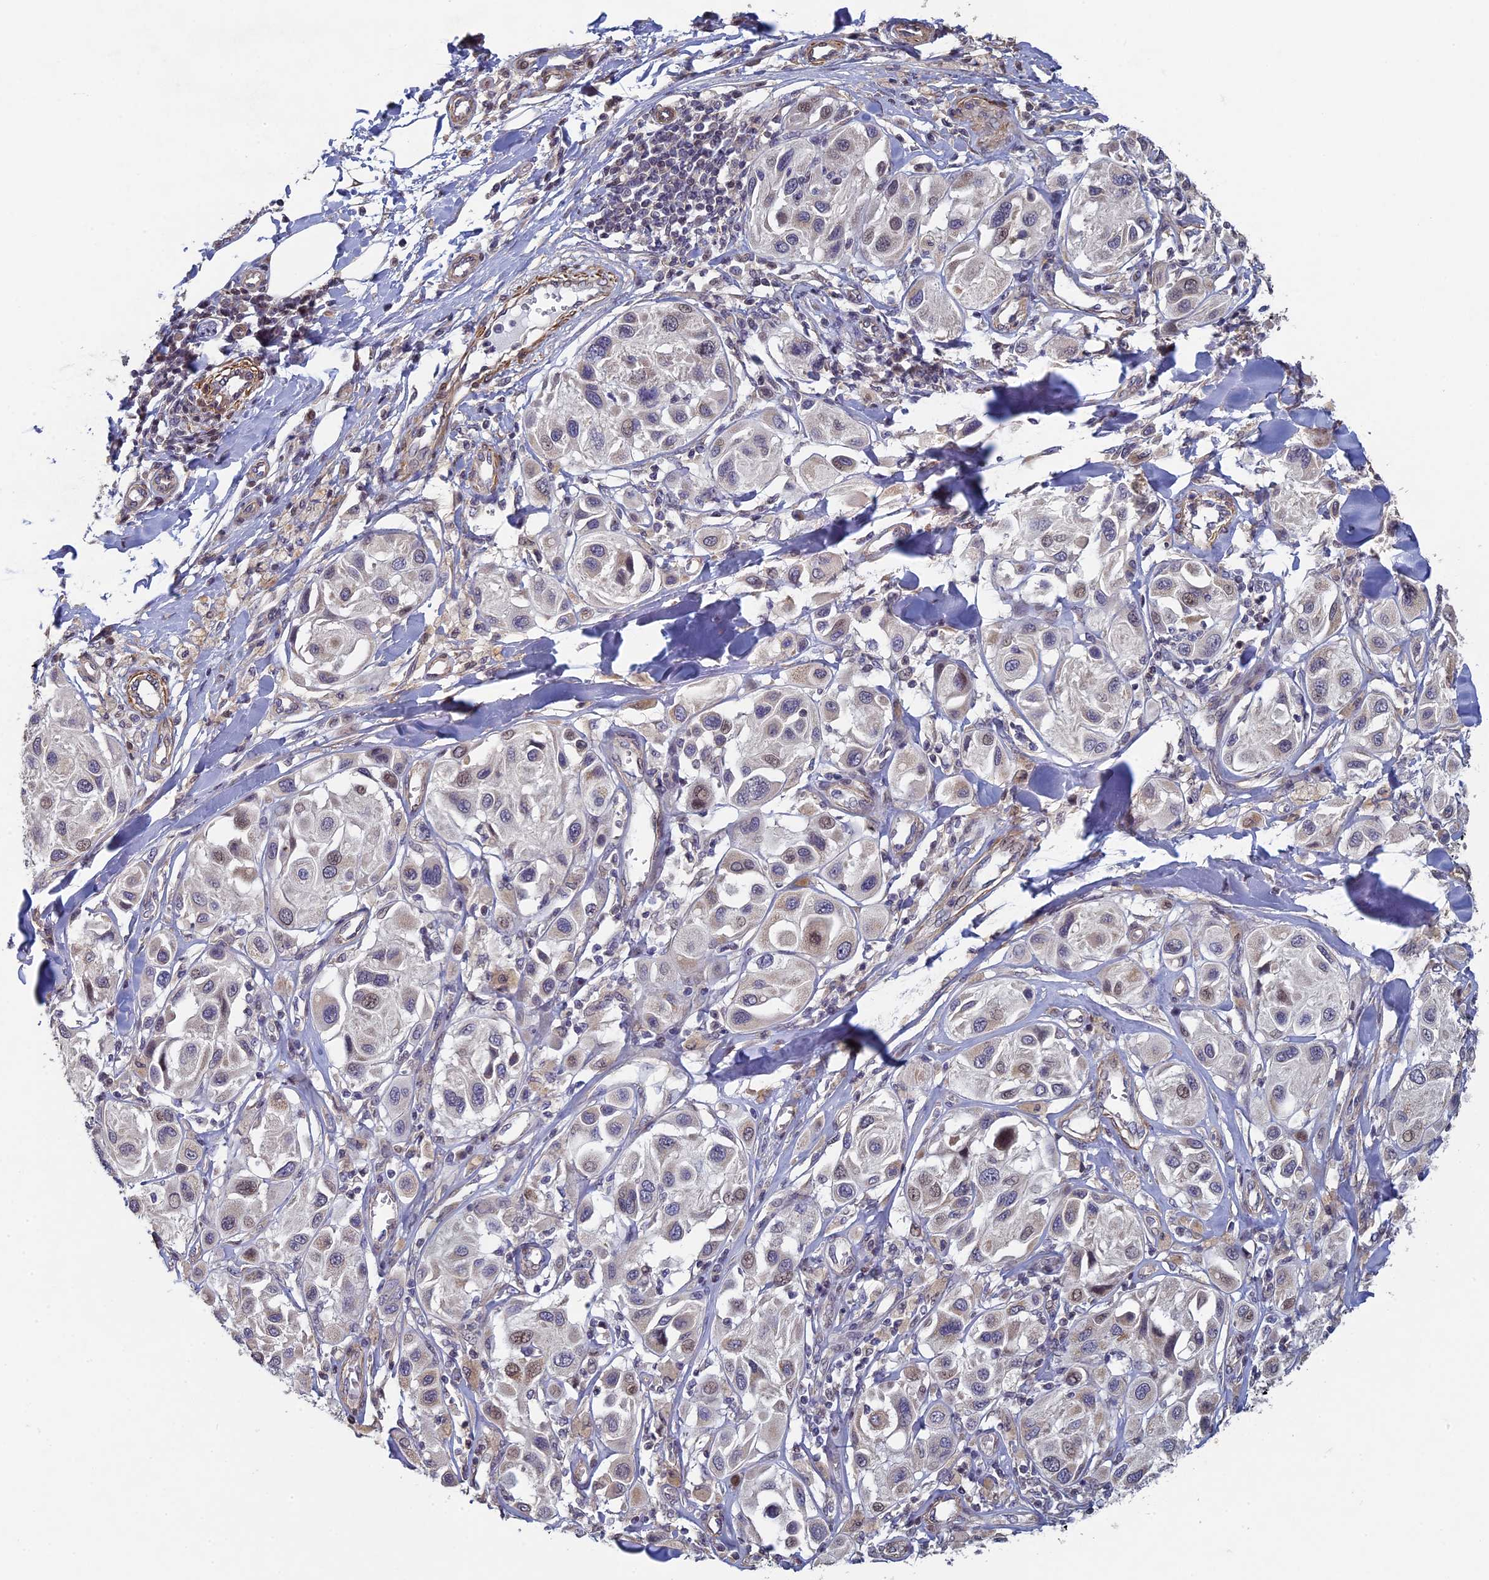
{"staining": {"intensity": "weak", "quantity": "<25%", "location": "nuclear"}, "tissue": "melanoma", "cell_type": "Tumor cells", "image_type": "cancer", "snomed": [{"axis": "morphology", "description": "Malignant melanoma, Metastatic site"}, {"axis": "topography", "description": "Skin"}], "caption": "The photomicrograph demonstrates no staining of tumor cells in melanoma.", "gene": "DIXDC1", "patient": {"sex": "male", "age": 41}}